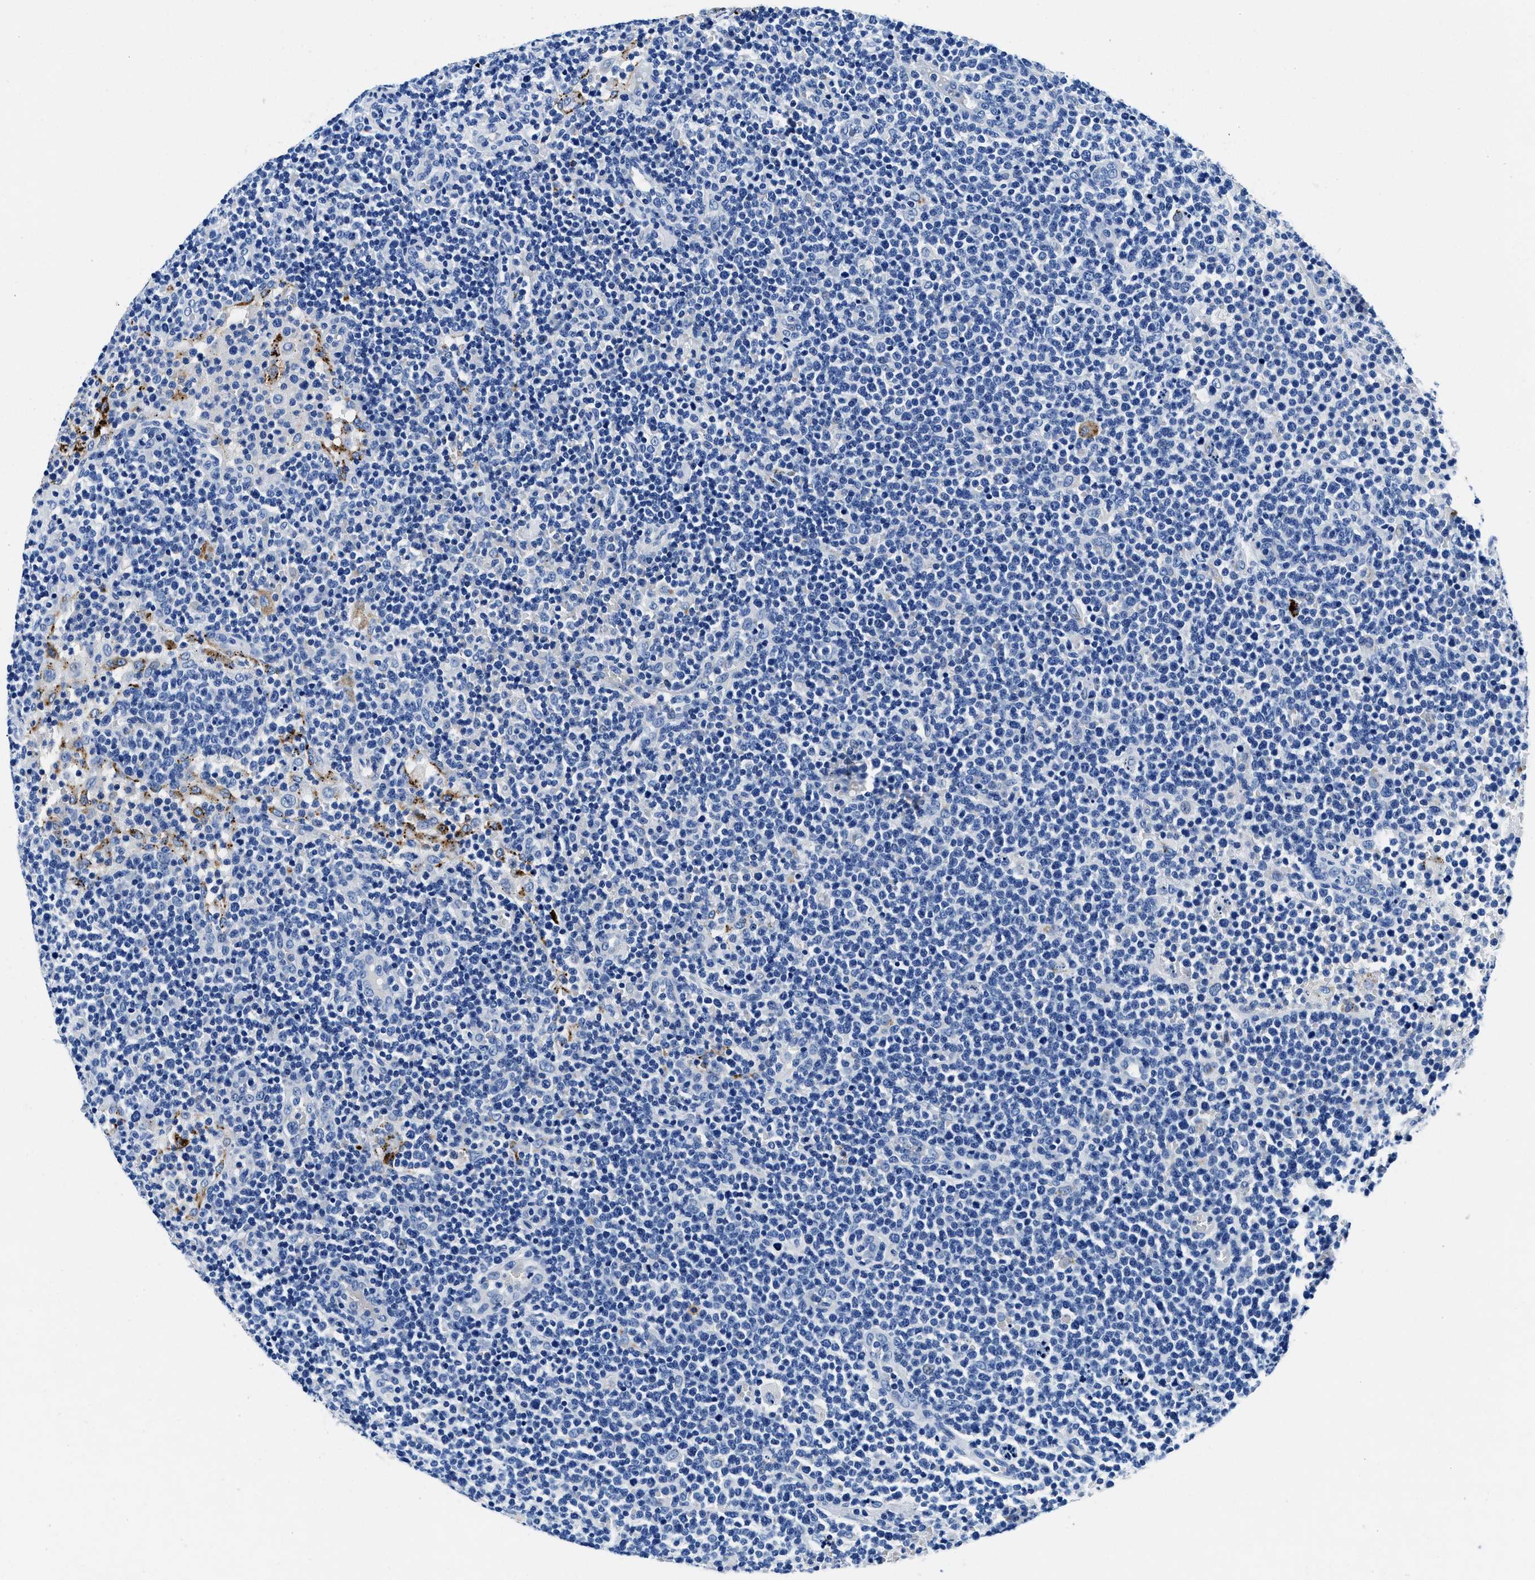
{"staining": {"intensity": "negative", "quantity": "none", "location": "none"}, "tissue": "lymphoma", "cell_type": "Tumor cells", "image_type": "cancer", "snomed": [{"axis": "morphology", "description": "Malignant lymphoma, non-Hodgkin's type, High grade"}, {"axis": "topography", "description": "Lymph node"}], "caption": "Tumor cells are negative for protein expression in human lymphoma.", "gene": "OR14K1", "patient": {"sex": "male", "age": 61}}